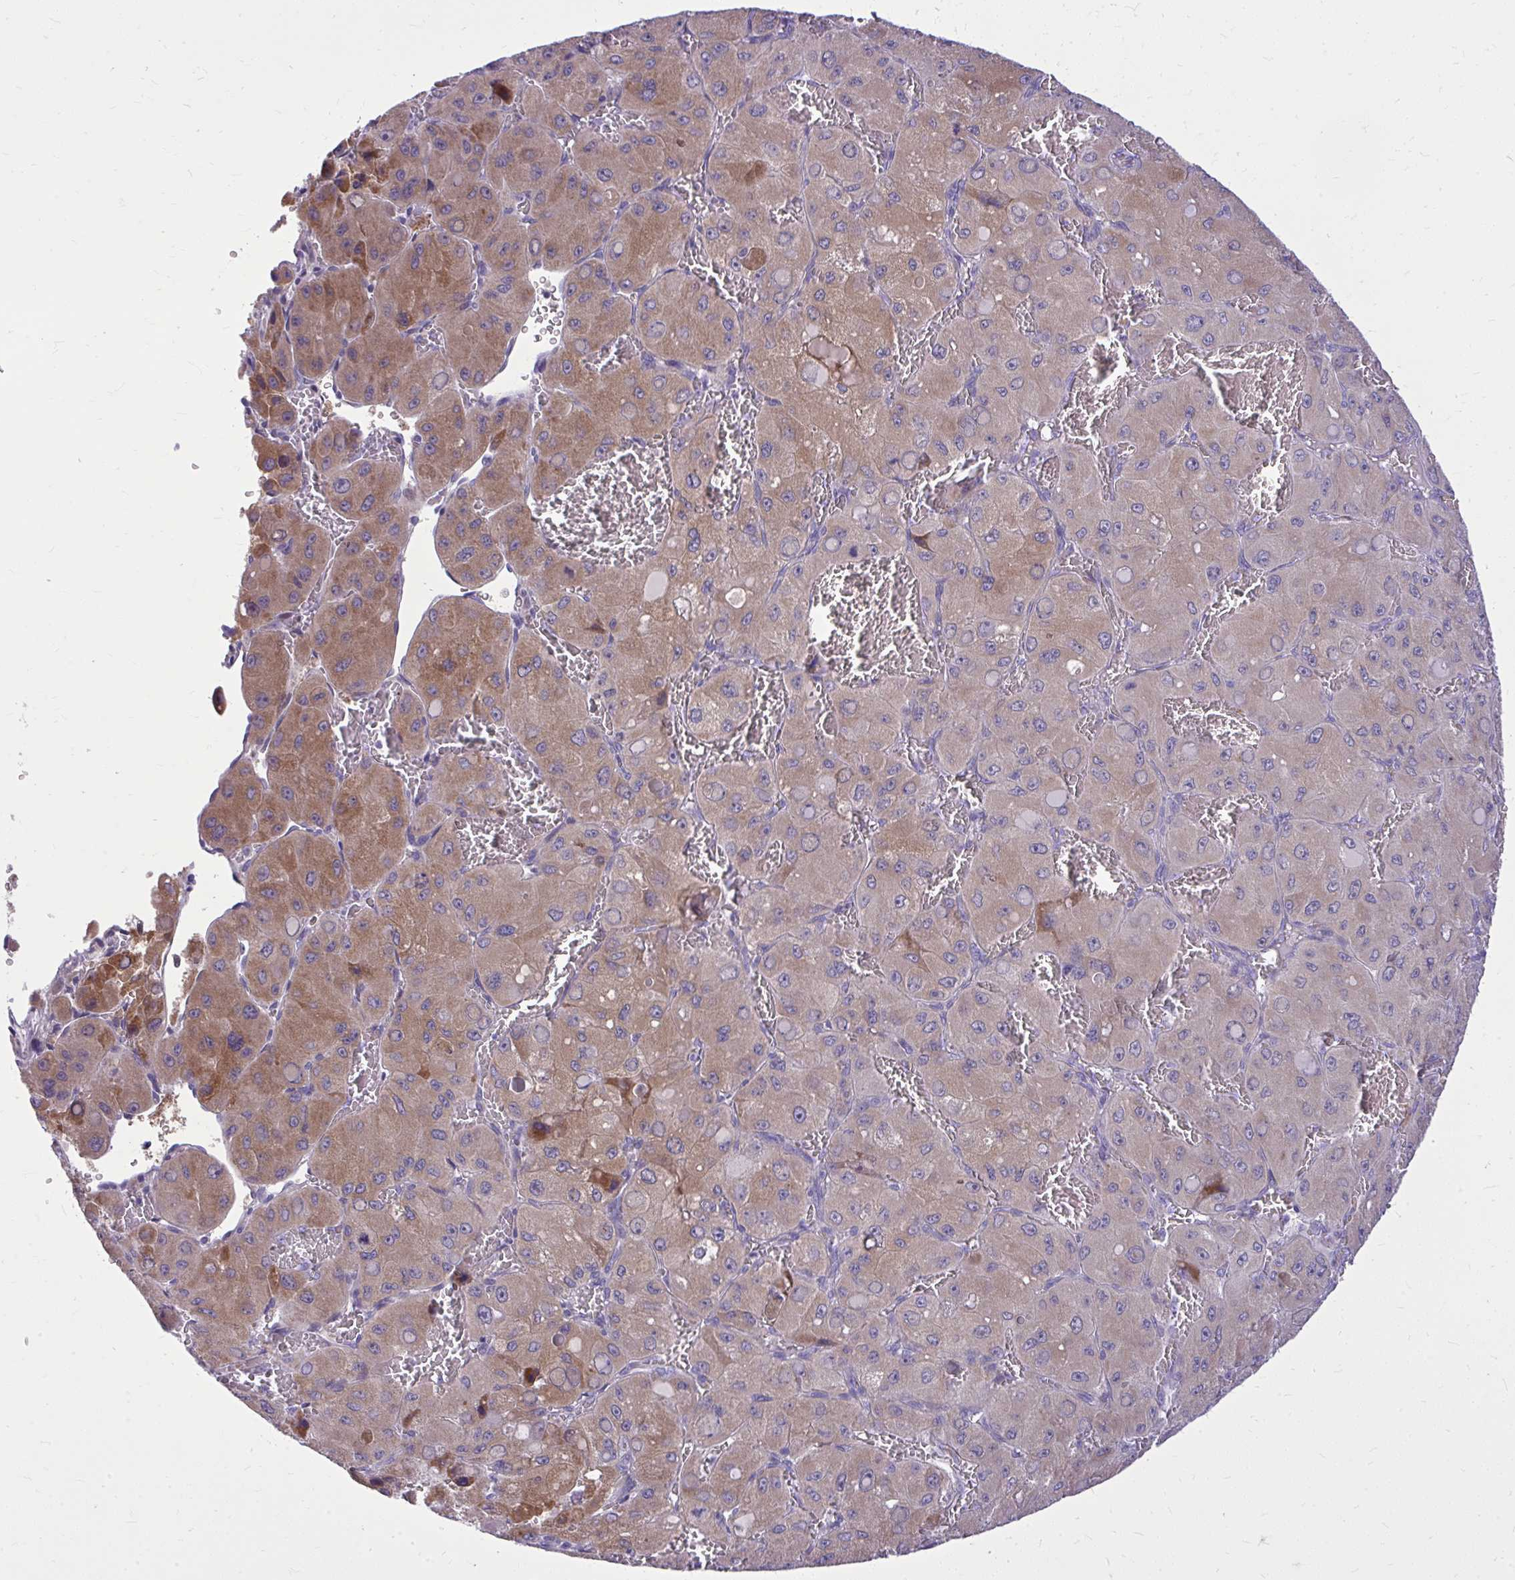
{"staining": {"intensity": "moderate", "quantity": "25%-75%", "location": "cytoplasmic/membranous"}, "tissue": "liver cancer", "cell_type": "Tumor cells", "image_type": "cancer", "snomed": [{"axis": "morphology", "description": "Carcinoma, Hepatocellular, NOS"}, {"axis": "topography", "description": "Liver"}], "caption": "DAB (3,3'-diaminobenzidine) immunohistochemical staining of hepatocellular carcinoma (liver) displays moderate cytoplasmic/membranous protein expression in approximately 25%-75% of tumor cells.", "gene": "DPY19L1", "patient": {"sex": "male", "age": 27}}